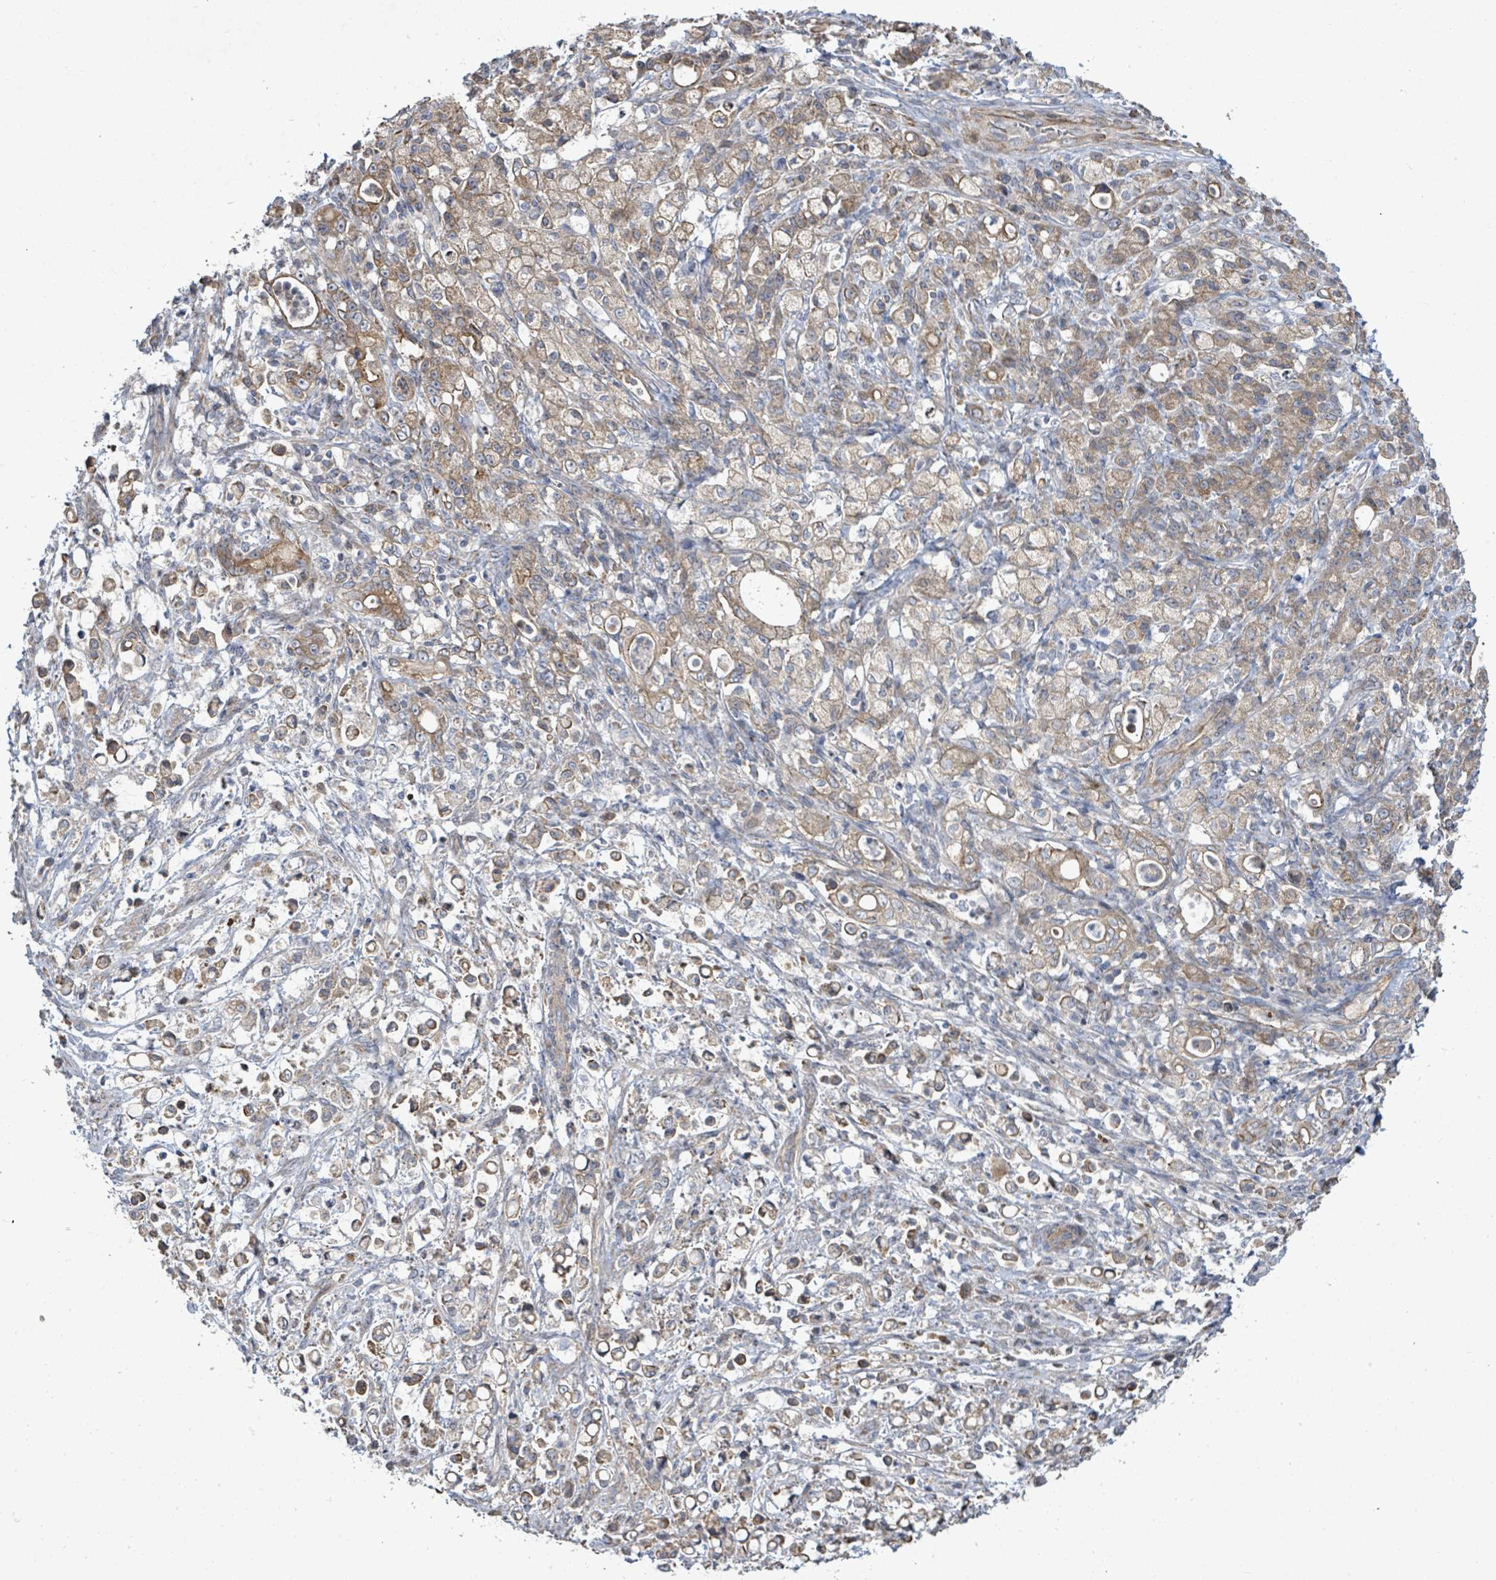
{"staining": {"intensity": "moderate", "quantity": ">75%", "location": "cytoplasmic/membranous"}, "tissue": "stomach cancer", "cell_type": "Tumor cells", "image_type": "cancer", "snomed": [{"axis": "morphology", "description": "Adenocarcinoma, NOS"}, {"axis": "topography", "description": "Stomach"}], "caption": "The photomicrograph exhibits immunohistochemical staining of stomach cancer. There is moderate cytoplasmic/membranous expression is seen in about >75% of tumor cells.", "gene": "KBTBD11", "patient": {"sex": "female", "age": 60}}